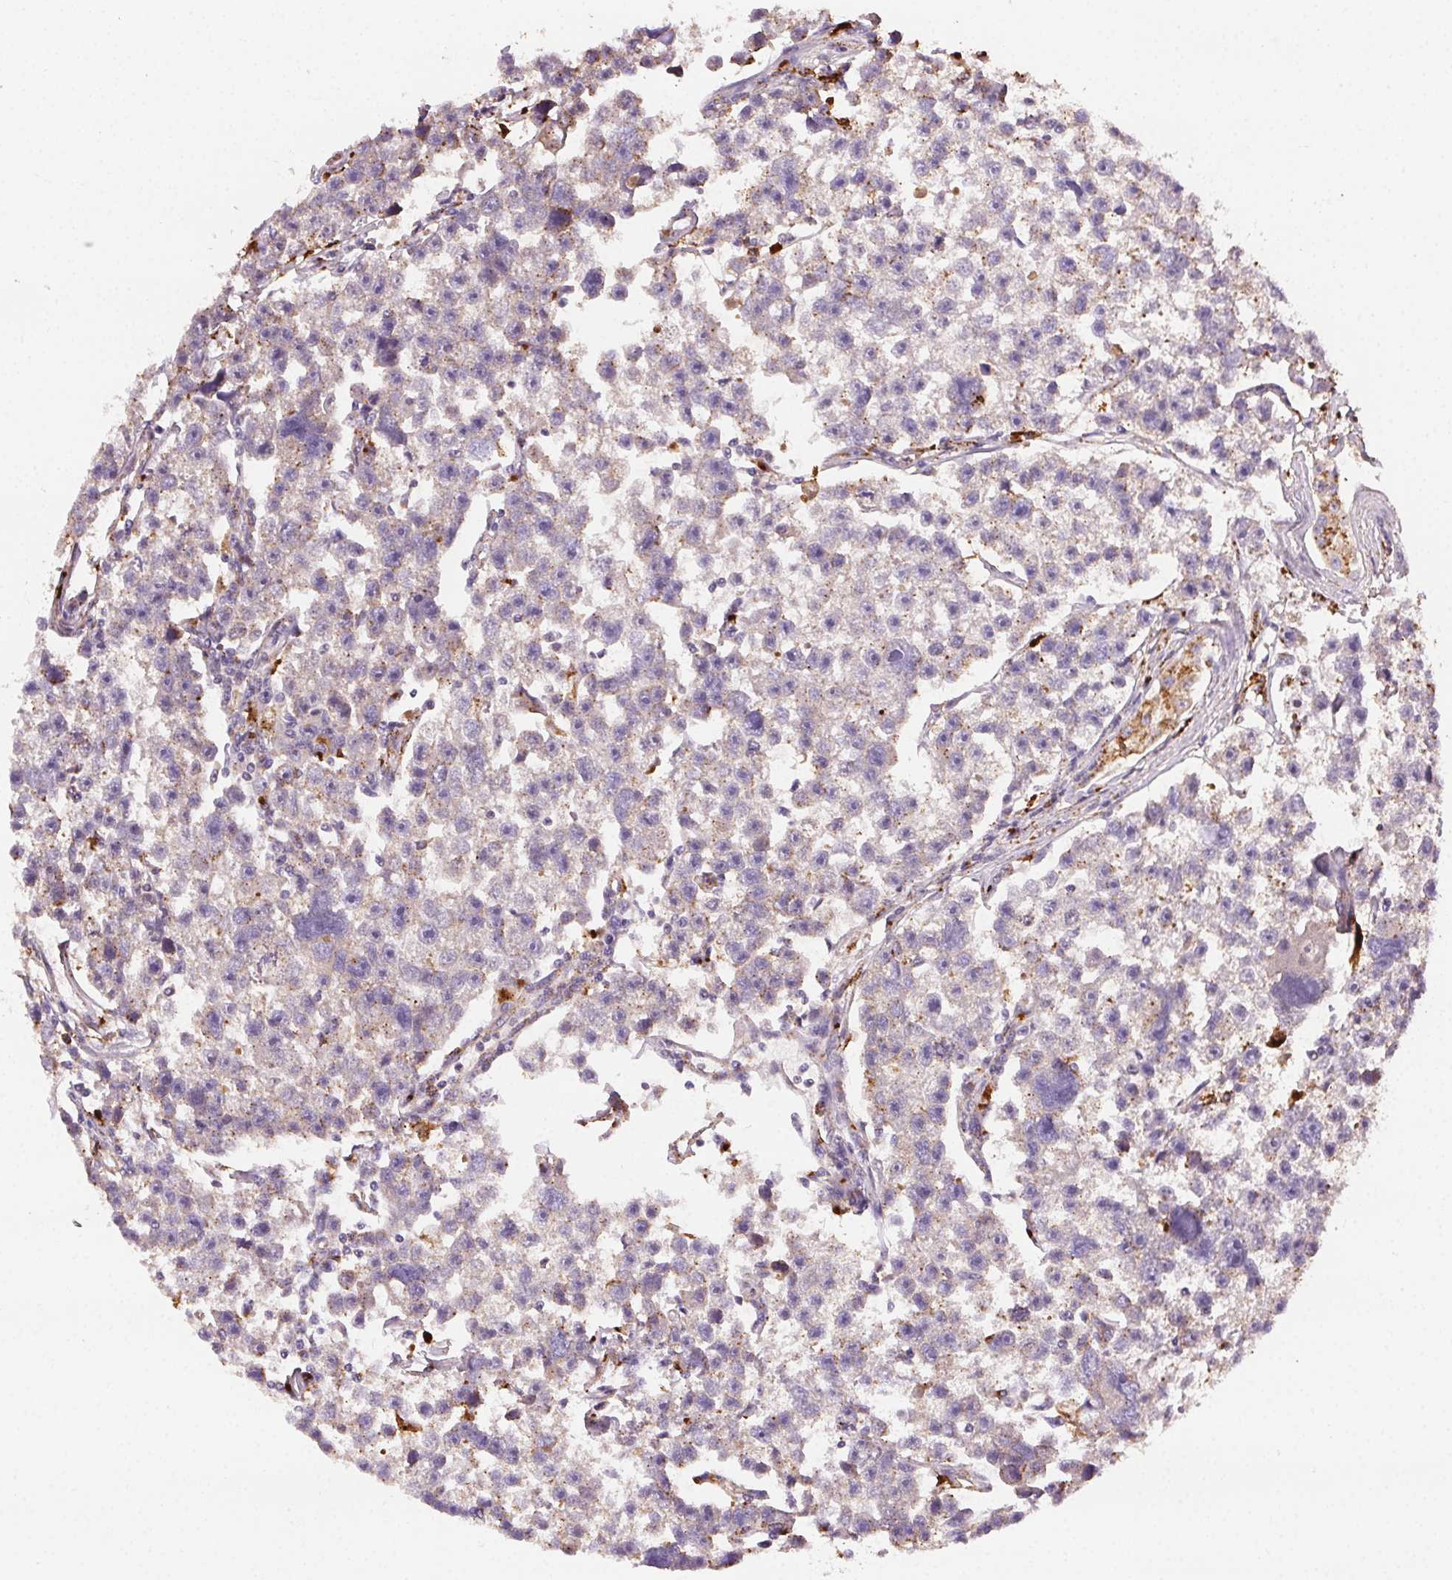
{"staining": {"intensity": "negative", "quantity": "none", "location": "none"}, "tissue": "testis cancer", "cell_type": "Tumor cells", "image_type": "cancer", "snomed": [{"axis": "morphology", "description": "Seminoma, NOS"}, {"axis": "topography", "description": "Testis"}], "caption": "This is an immunohistochemistry micrograph of seminoma (testis). There is no positivity in tumor cells.", "gene": "SCPEP1", "patient": {"sex": "male", "age": 26}}